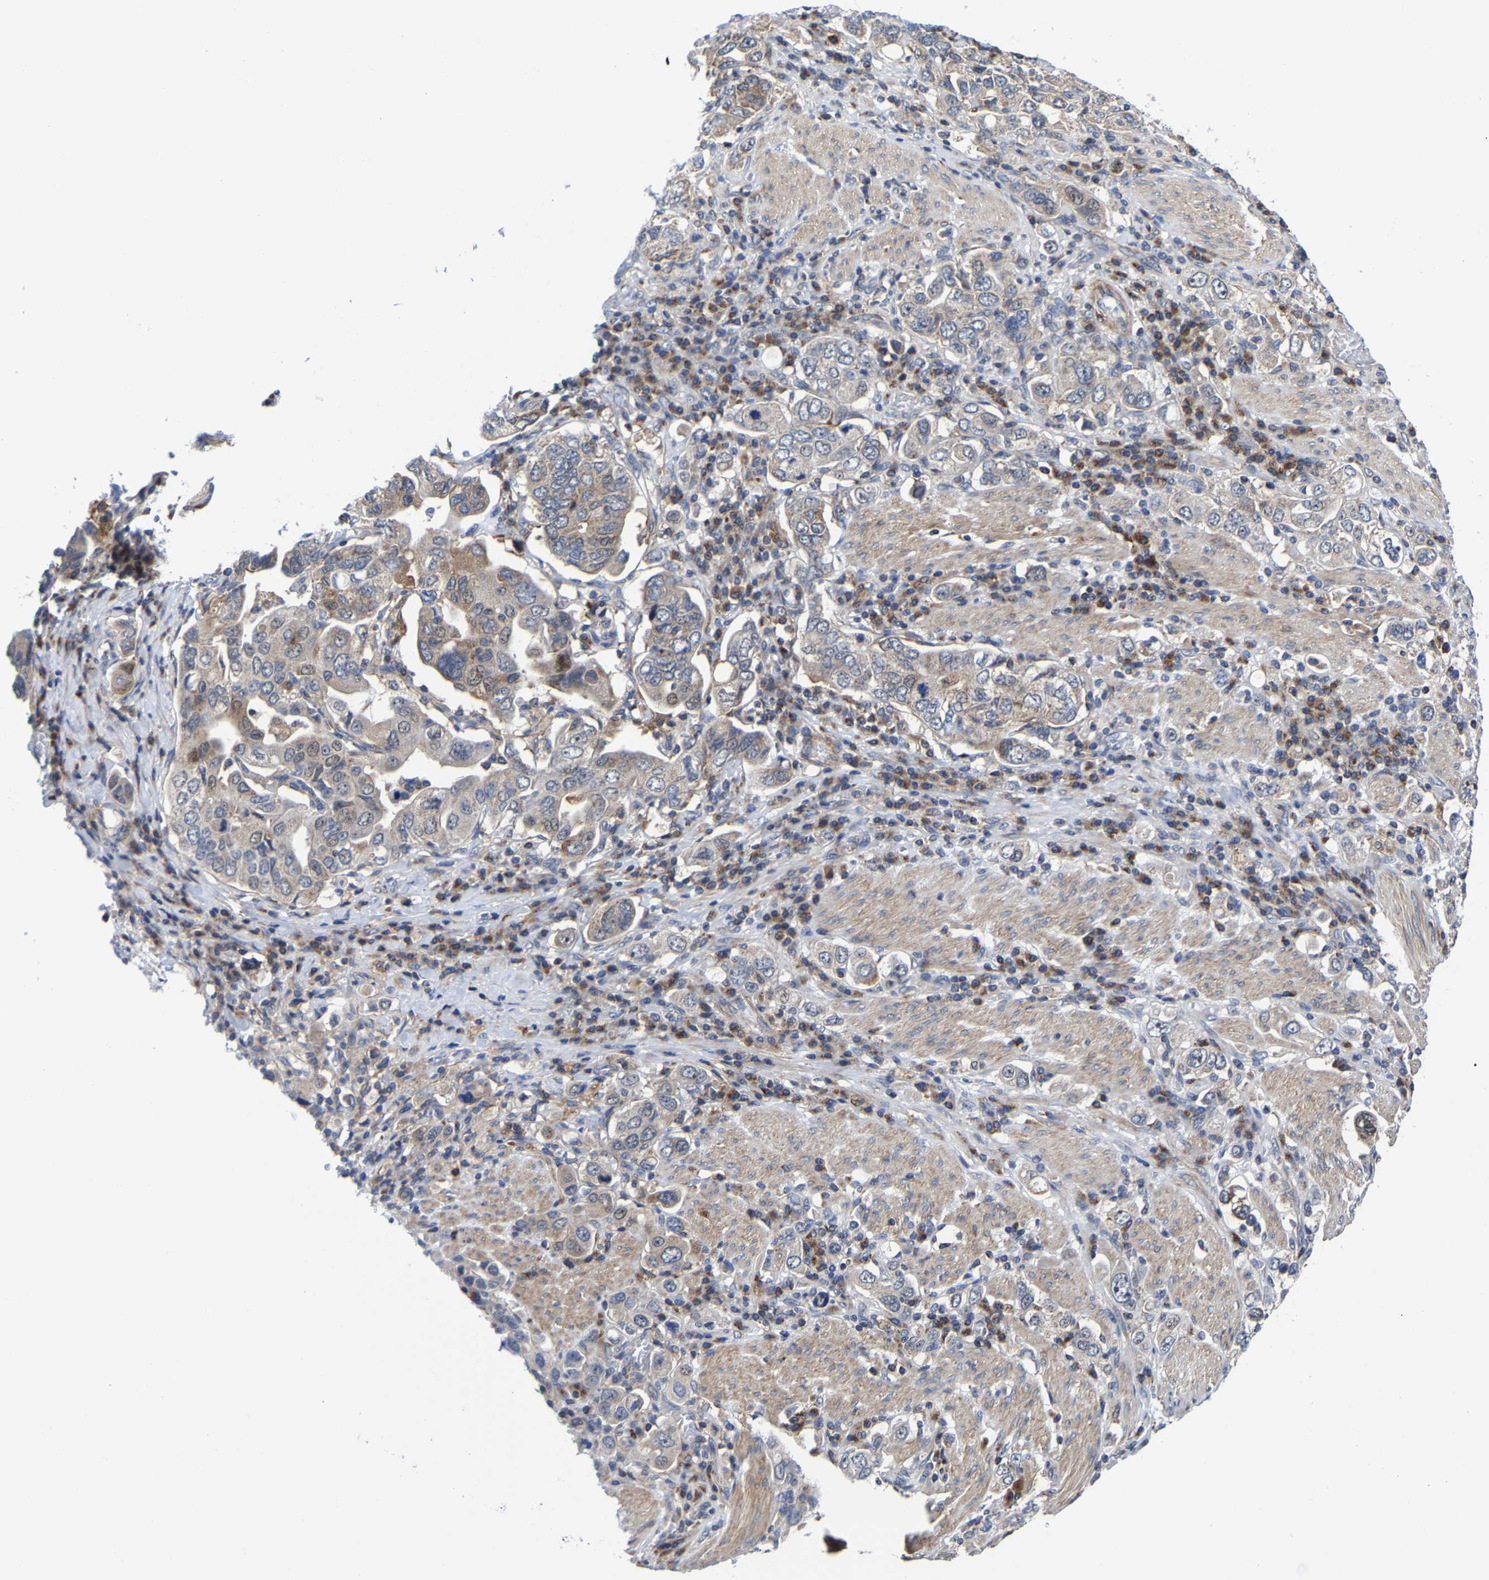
{"staining": {"intensity": "weak", "quantity": "<25%", "location": "cytoplasmic/membranous"}, "tissue": "stomach cancer", "cell_type": "Tumor cells", "image_type": "cancer", "snomed": [{"axis": "morphology", "description": "Adenocarcinoma, NOS"}, {"axis": "topography", "description": "Stomach, upper"}], "caption": "Tumor cells are negative for brown protein staining in stomach cancer (adenocarcinoma).", "gene": "PFKFB3", "patient": {"sex": "male", "age": 62}}